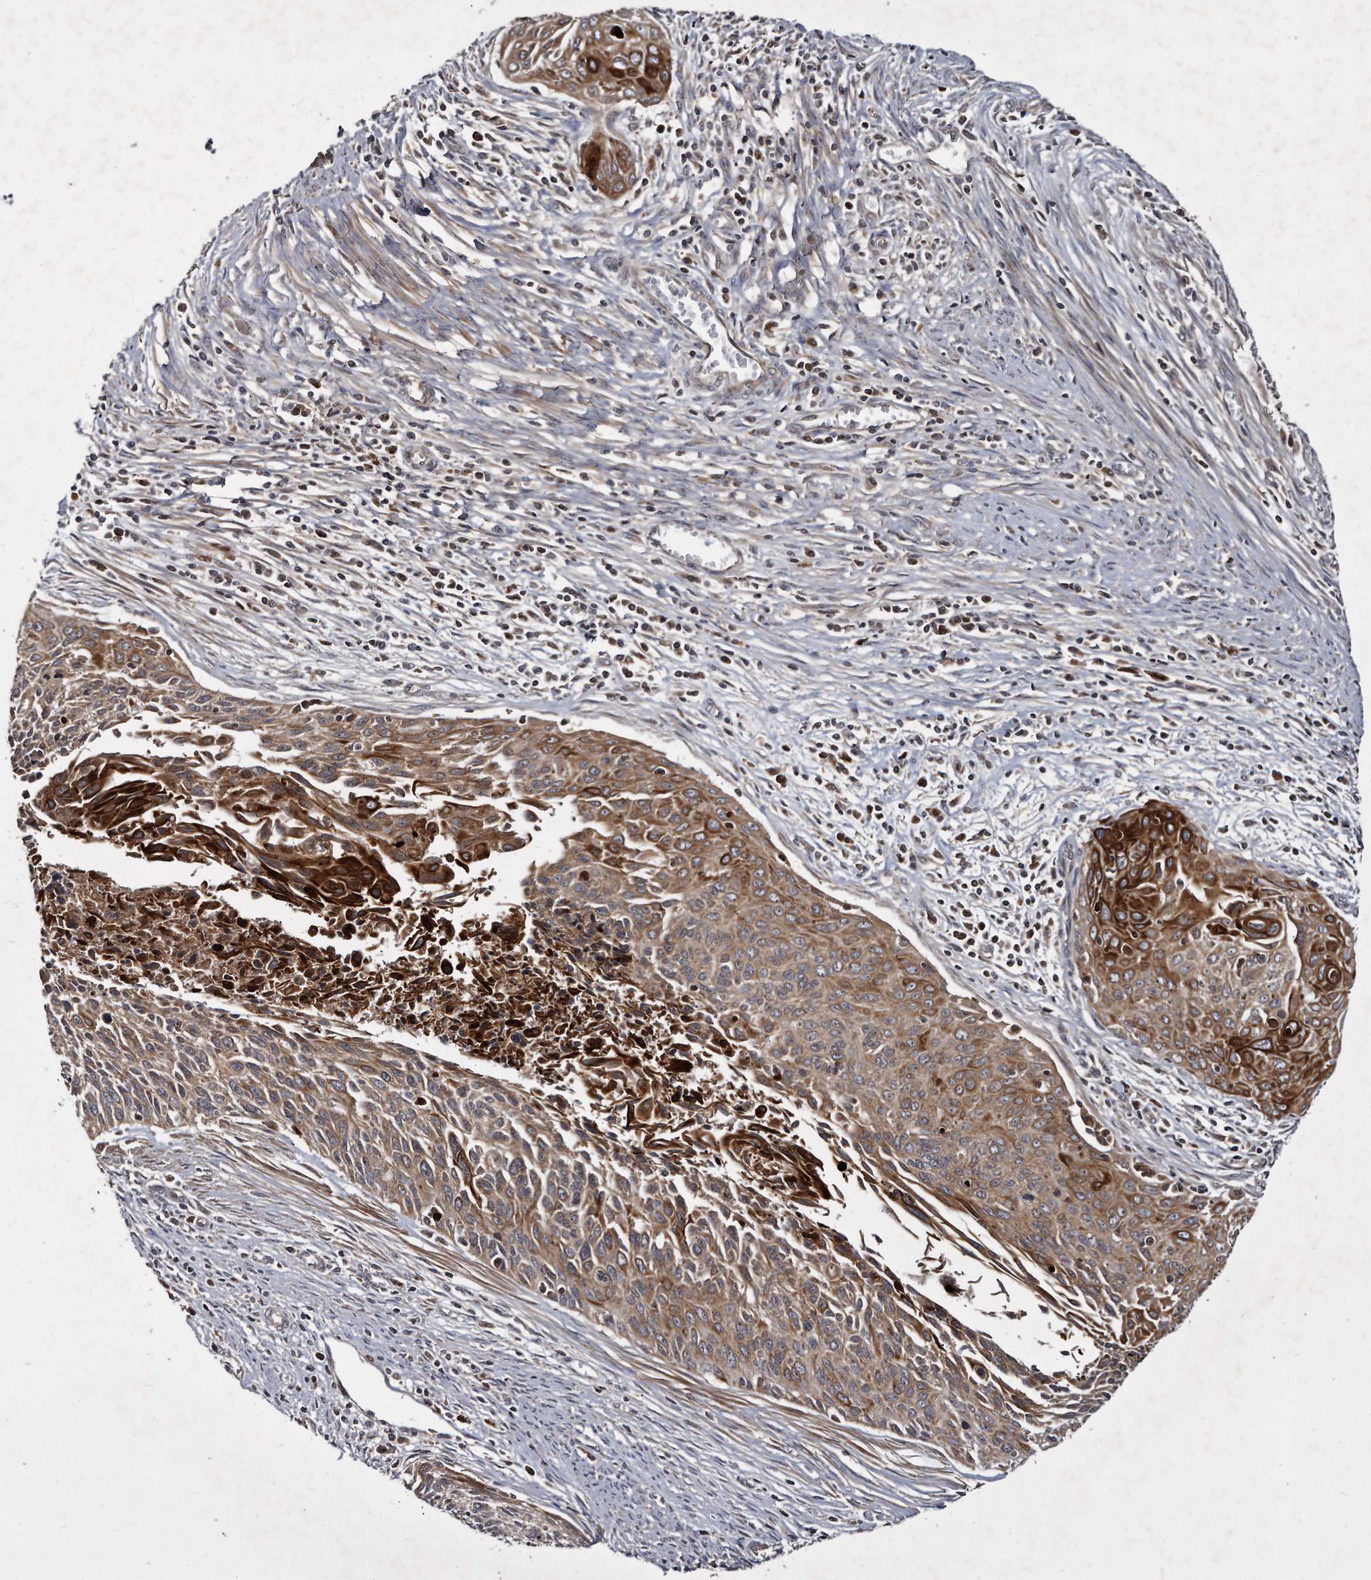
{"staining": {"intensity": "strong", "quantity": ">75%", "location": "cytoplasmic/membranous"}, "tissue": "cervical cancer", "cell_type": "Tumor cells", "image_type": "cancer", "snomed": [{"axis": "morphology", "description": "Squamous cell carcinoma, NOS"}, {"axis": "topography", "description": "Cervix"}], "caption": "Brown immunohistochemical staining in human cervical squamous cell carcinoma shows strong cytoplasmic/membranous positivity in about >75% of tumor cells. (DAB (3,3'-diaminobenzidine) IHC, brown staining for protein, blue staining for nuclei).", "gene": "FAM136A", "patient": {"sex": "female", "age": 55}}